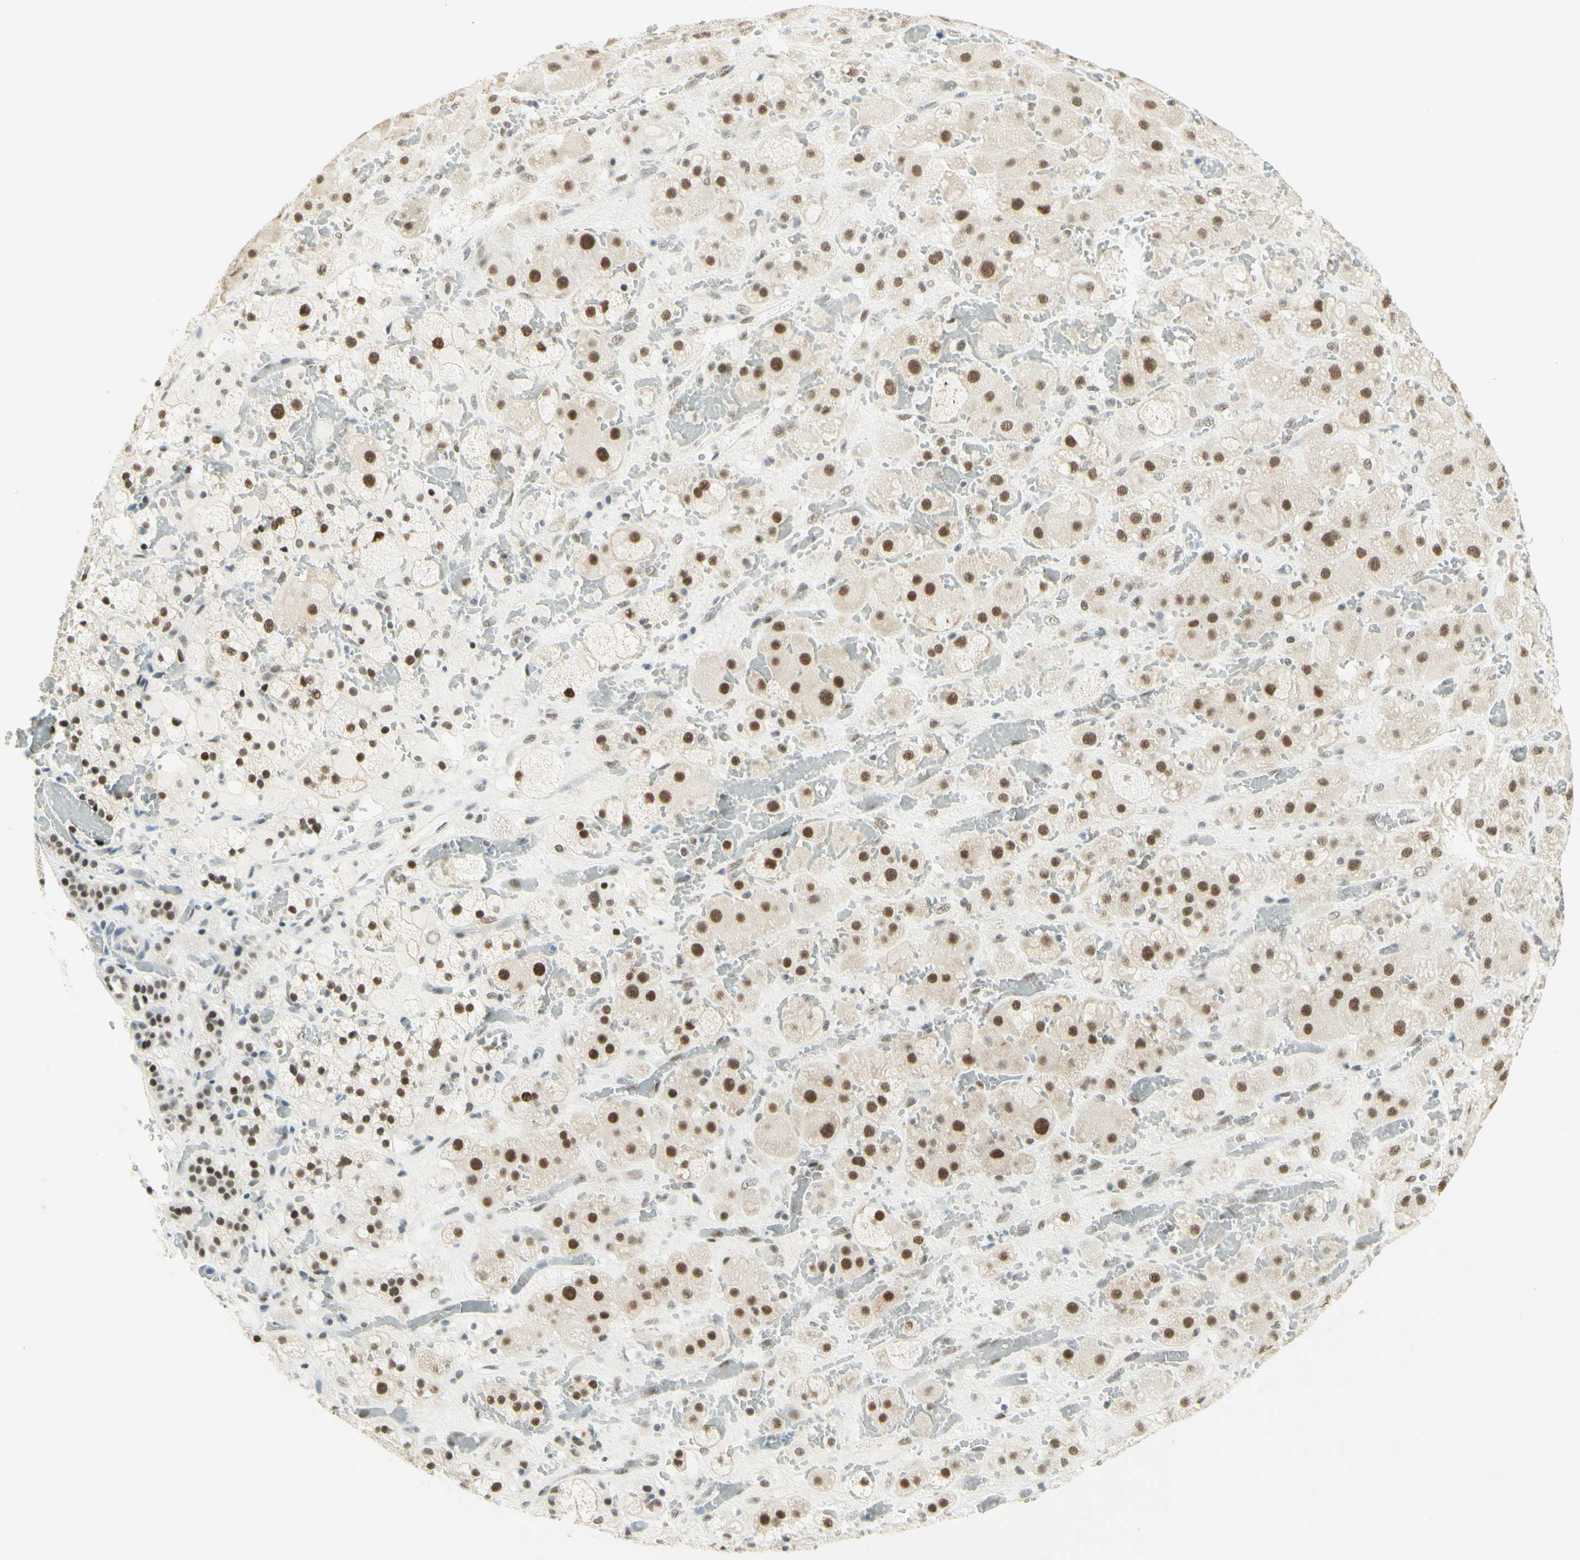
{"staining": {"intensity": "moderate", "quantity": ">75%", "location": "nuclear"}, "tissue": "adrenal gland", "cell_type": "Glandular cells", "image_type": "normal", "snomed": [{"axis": "morphology", "description": "Normal tissue, NOS"}, {"axis": "topography", "description": "Adrenal gland"}], "caption": "This image reveals immunohistochemistry (IHC) staining of normal adrenal gland, with medium moderate nuclear expression in approximately >75% of glandular cells.", "gene": "PMS2", "patient": {"sex": "female", "age": 47}}